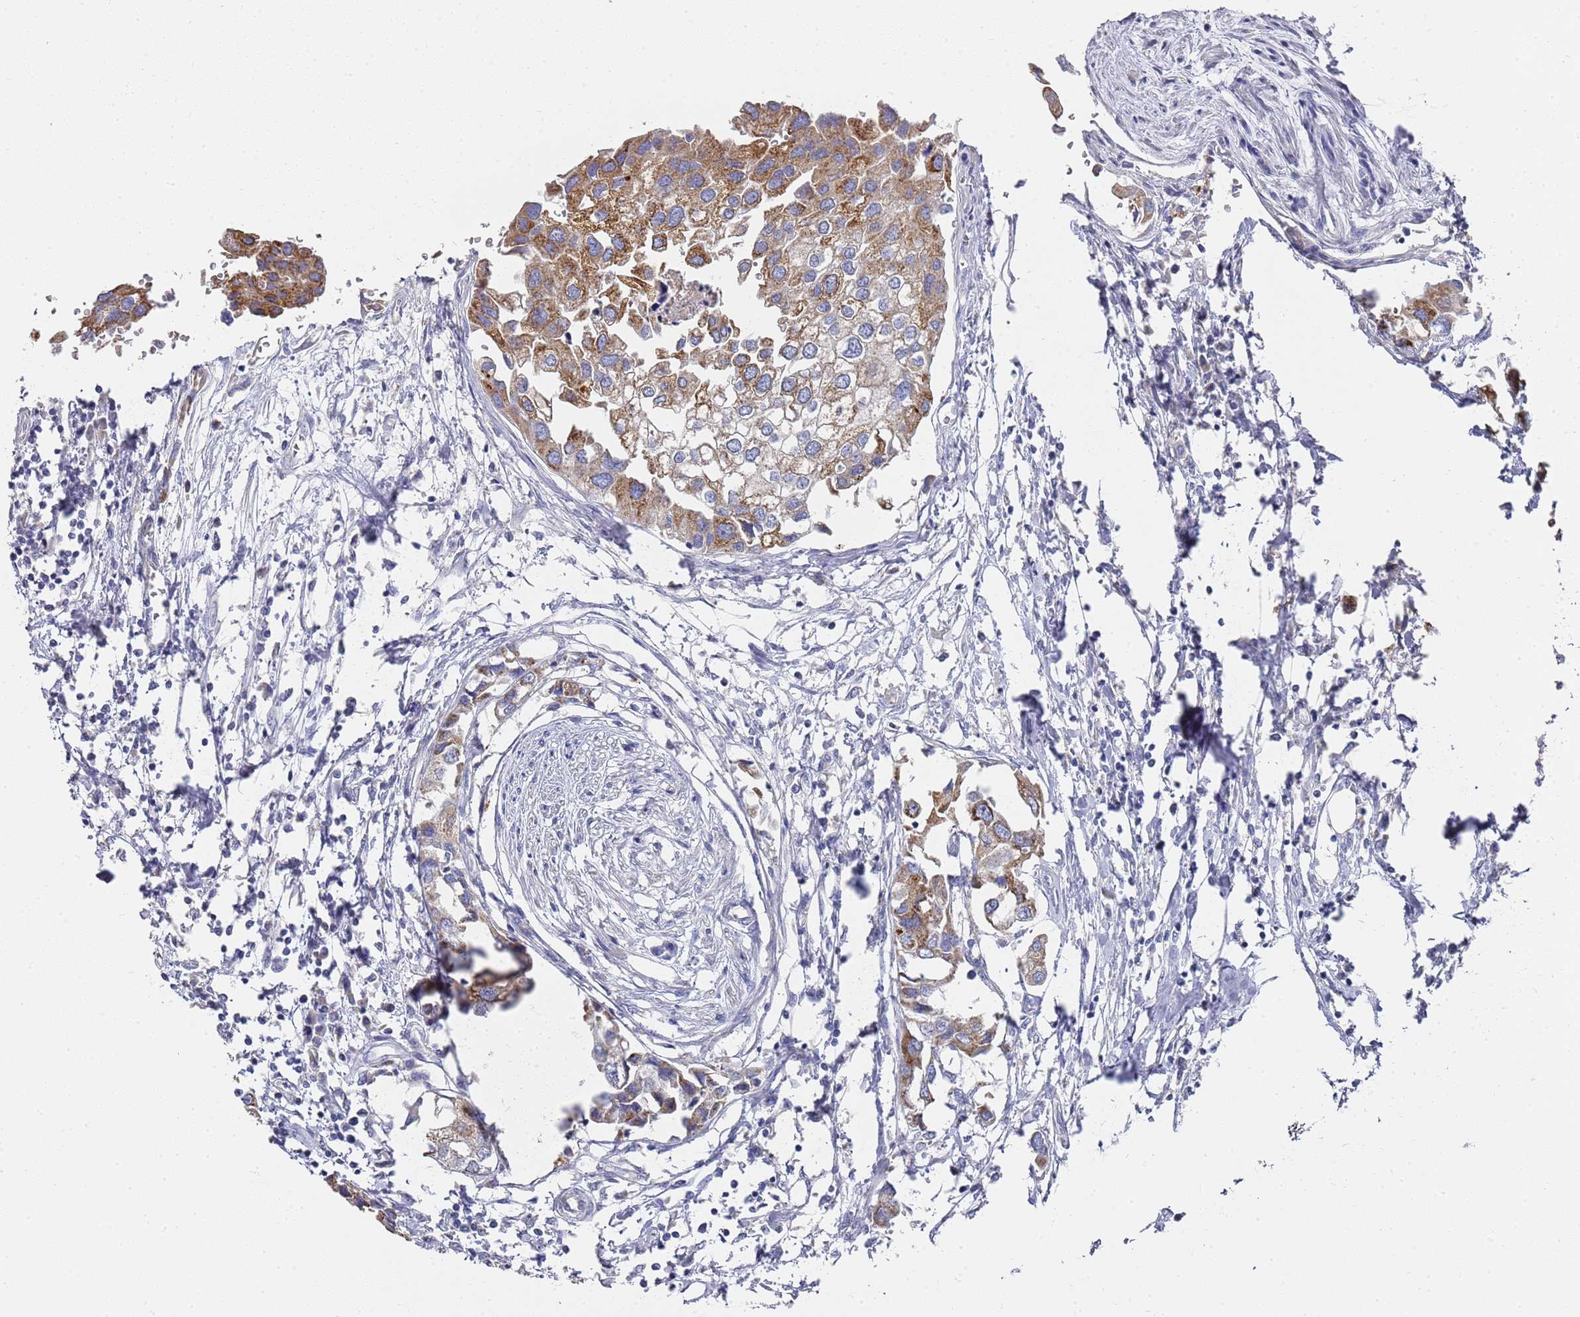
{"staining": {"intensity": "moderate", "quantity": ">75%", "location": "cytoplasmic/membranous"}, "tissue": "urothelial cancer", "cell_type": "Tumor cells", "image_type": "cancer", "snomed": [{"axis": "morphology", "description": "Urothelial carcinoma, High grade"}, {"axis": "topography", "description": "Urinary bladder"}], "caption": "Protein expression analysis of urothelial cancer exhibits moderate cytoplasmic/membranous expression in about >75% of tumor cells.", "gene": "SCAPER", "patient": {"sex": "male", "age": 64}}